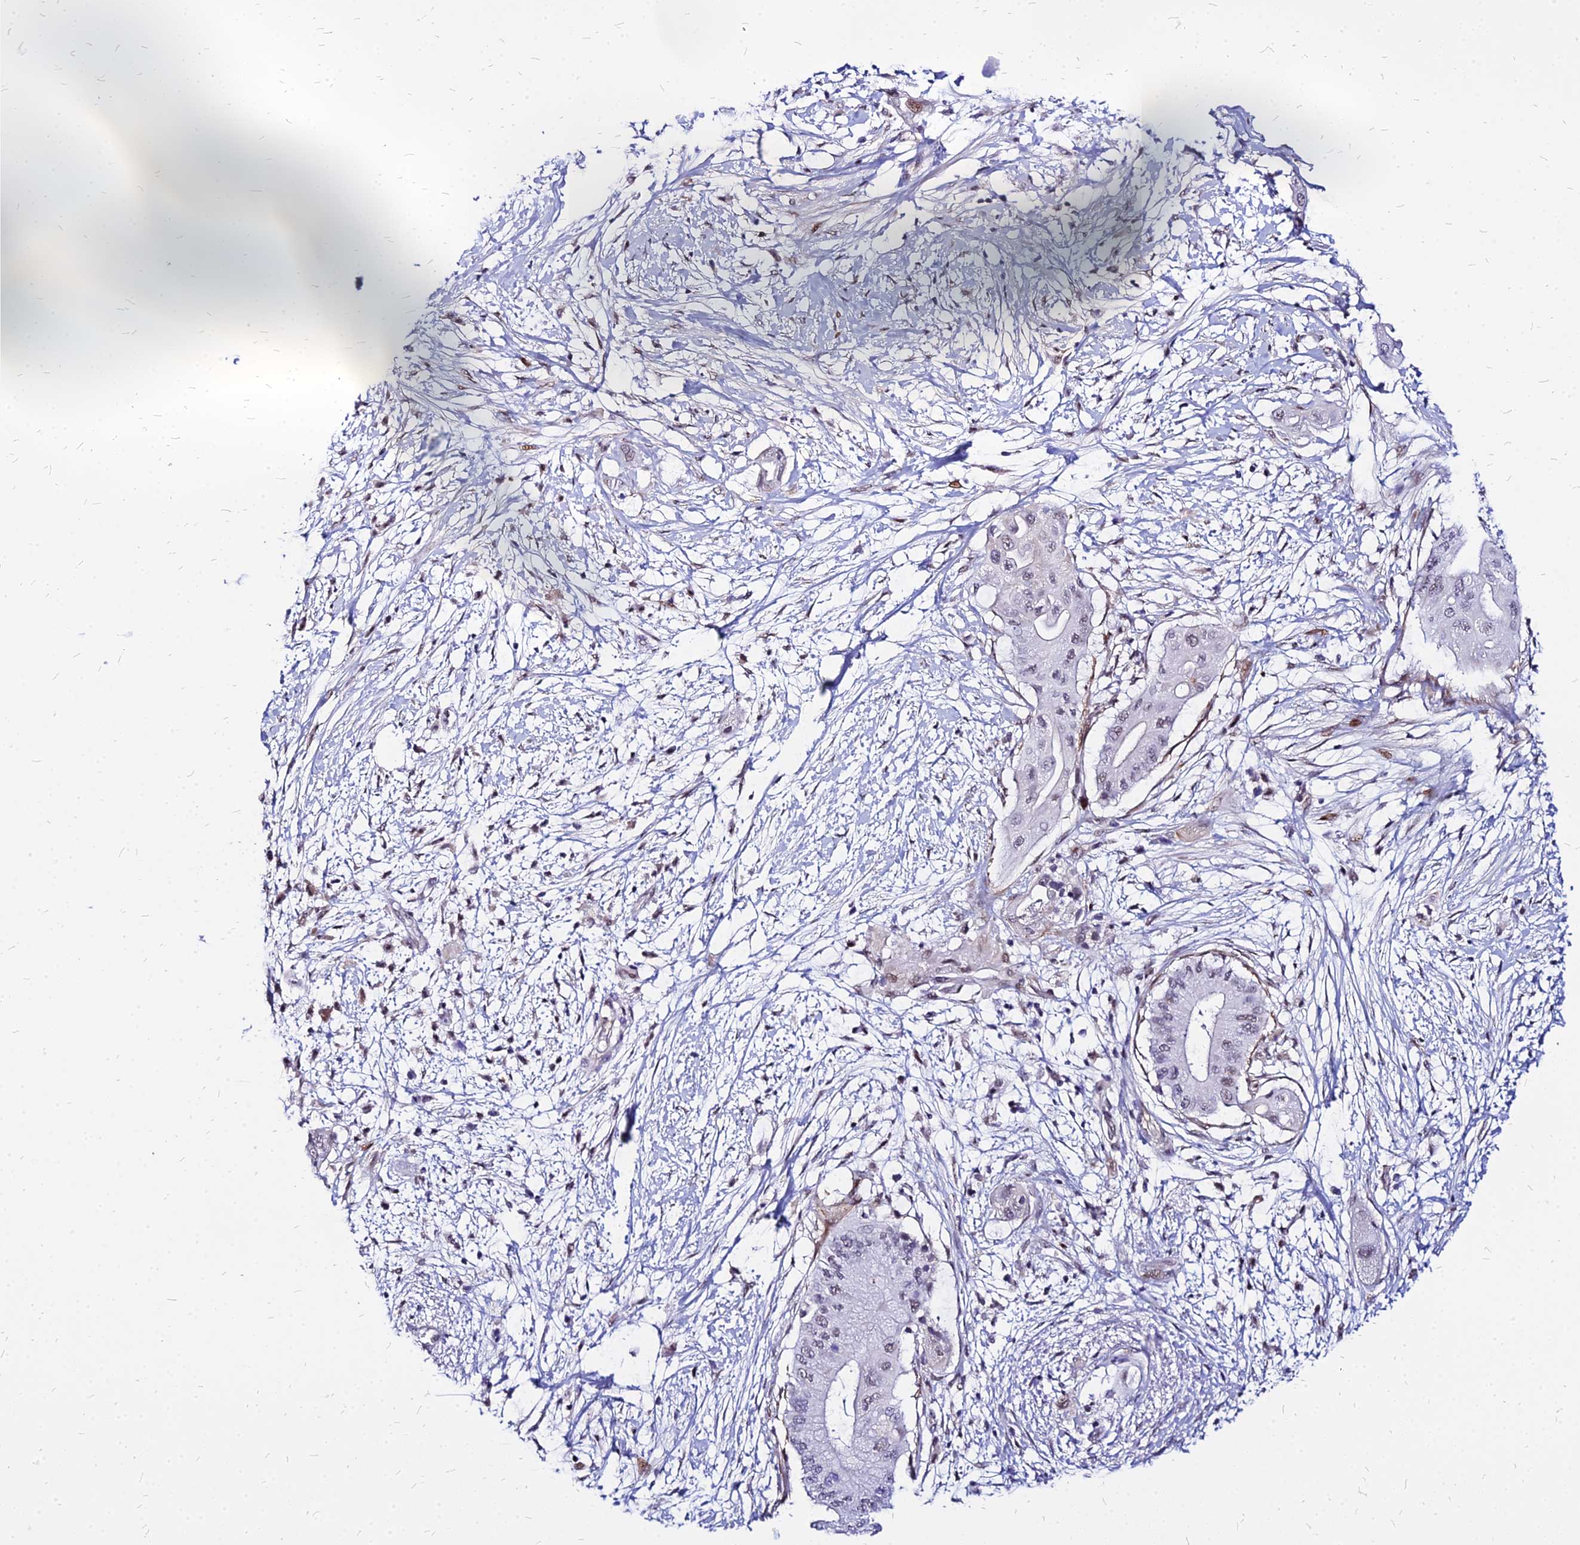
{"staining": {"intensity": "weak", "quantity": "<25%", "location": "nuclear"}, "tissue": "pancreatic cancer", "cell_type": "Tumor cells", "image_type": "cancer", "snomed": [{"axis": "morphology", "description": "Adenocarcinoma, NOS"}, {"axis": "topography", "description": "Pancreas"}], "caption": "Tumor cells are negative for protein expression in human adenocarcinoma (pancreatic). Brightfield microscopy of immunohistochemistry (IHC) stained with DAB (3,3'-diaminobenzidine) (brown) and hematoxylin (blue), captured at high magnification.", "gene": "FDX2", "patient": {"sex": "male", "age": 68}}